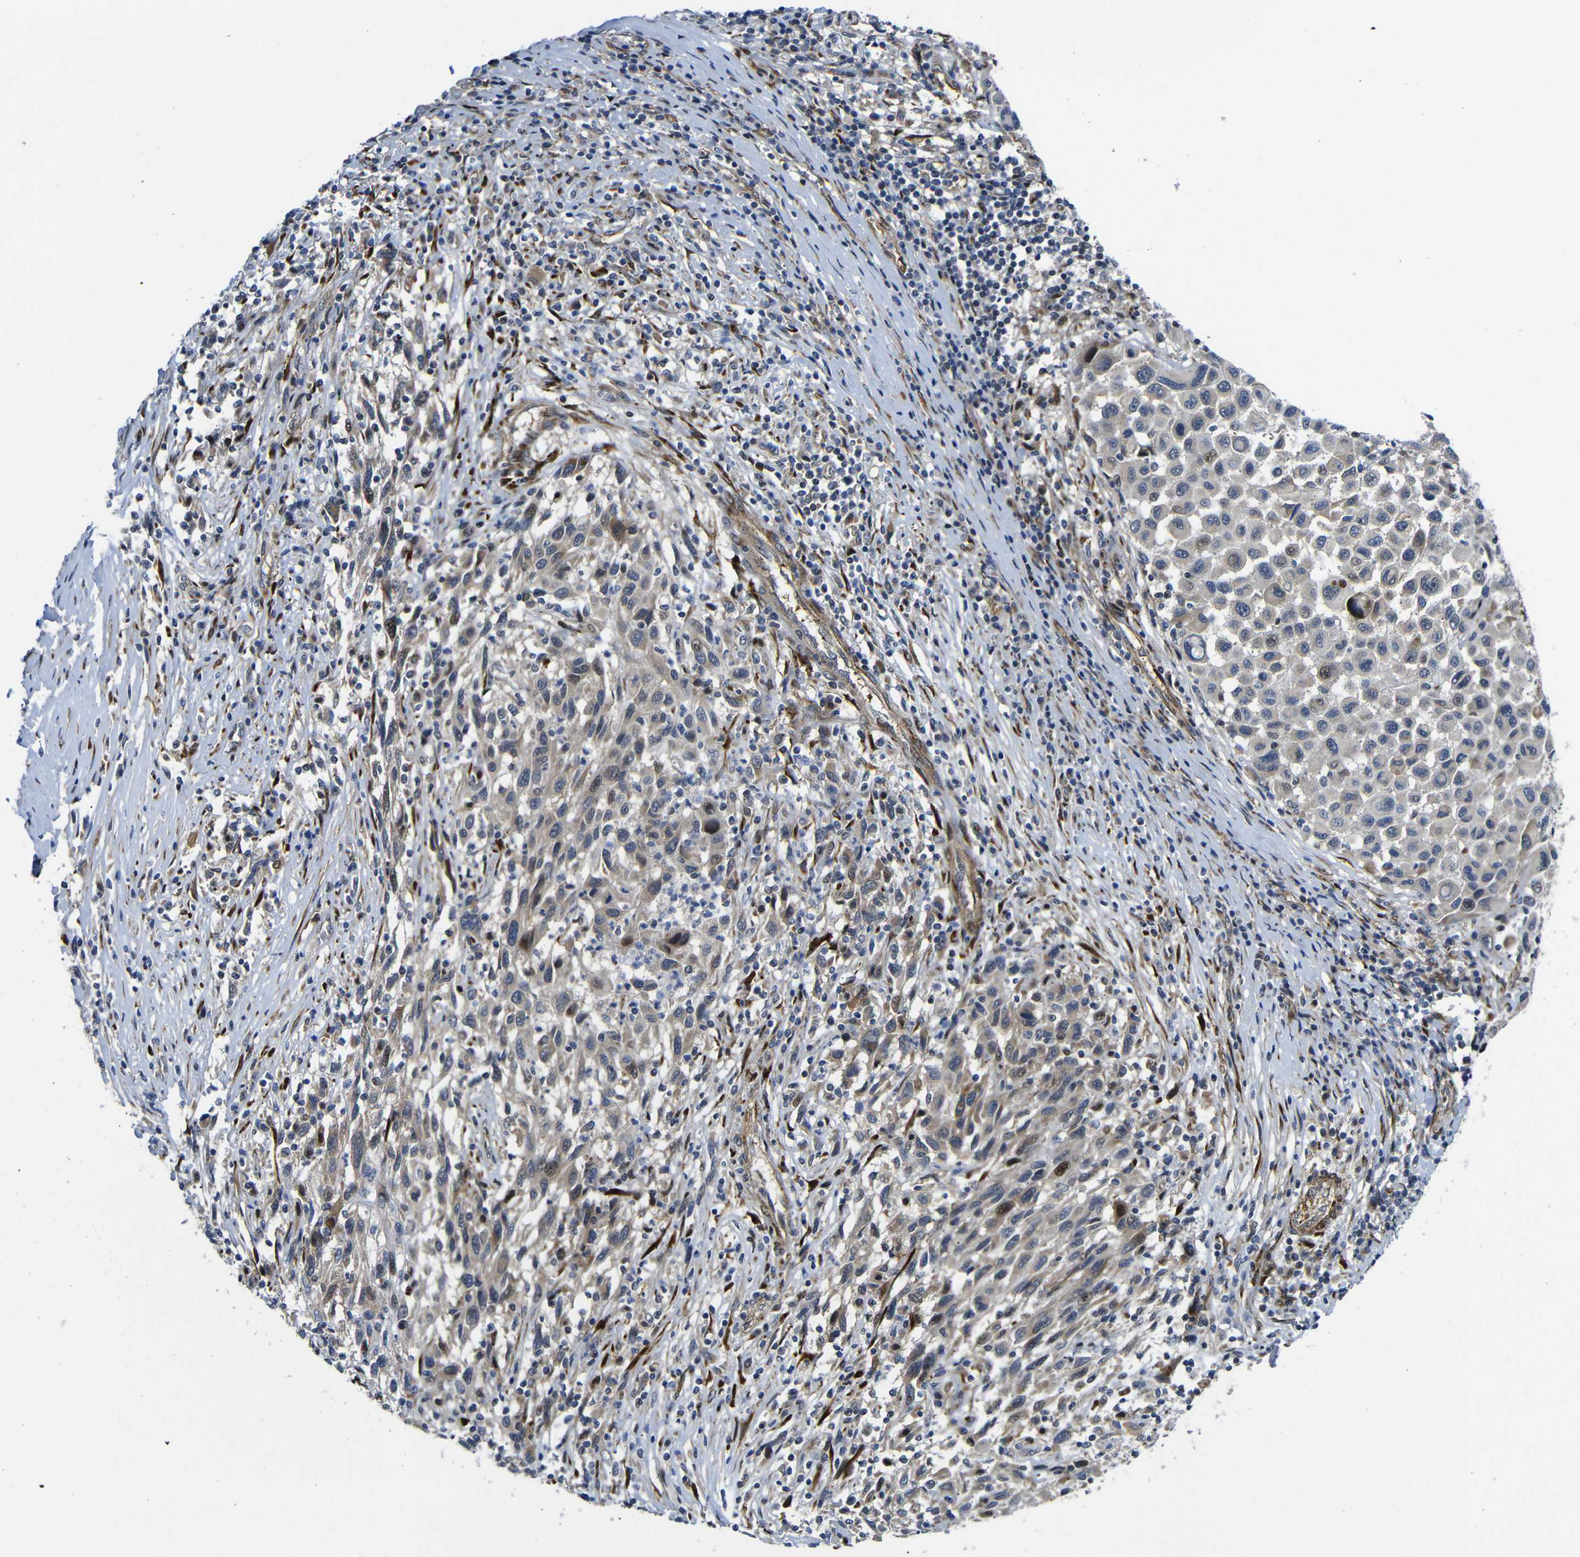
{"staining": {"intensity": "weak", "quantity": "<25%", "location": "cytoplasmic/membranous"}, "tissue": "melanoma", "cell_type": "Tumor cells", "image_type": "cancer", "snomed": [{"axis": "morphology", "description": "Malignant melanoma, Metastatic site"}, {"axis": "topography", "description": "Lymph node"}], "caption": "Immunohistochemical staining of human melanoma demonstrates no significant staining in tumor cells. (DAB IHC with hematoxylin counter stain).", "gene": "PARP14", "patient": {"sex": "male", "age": 61}}